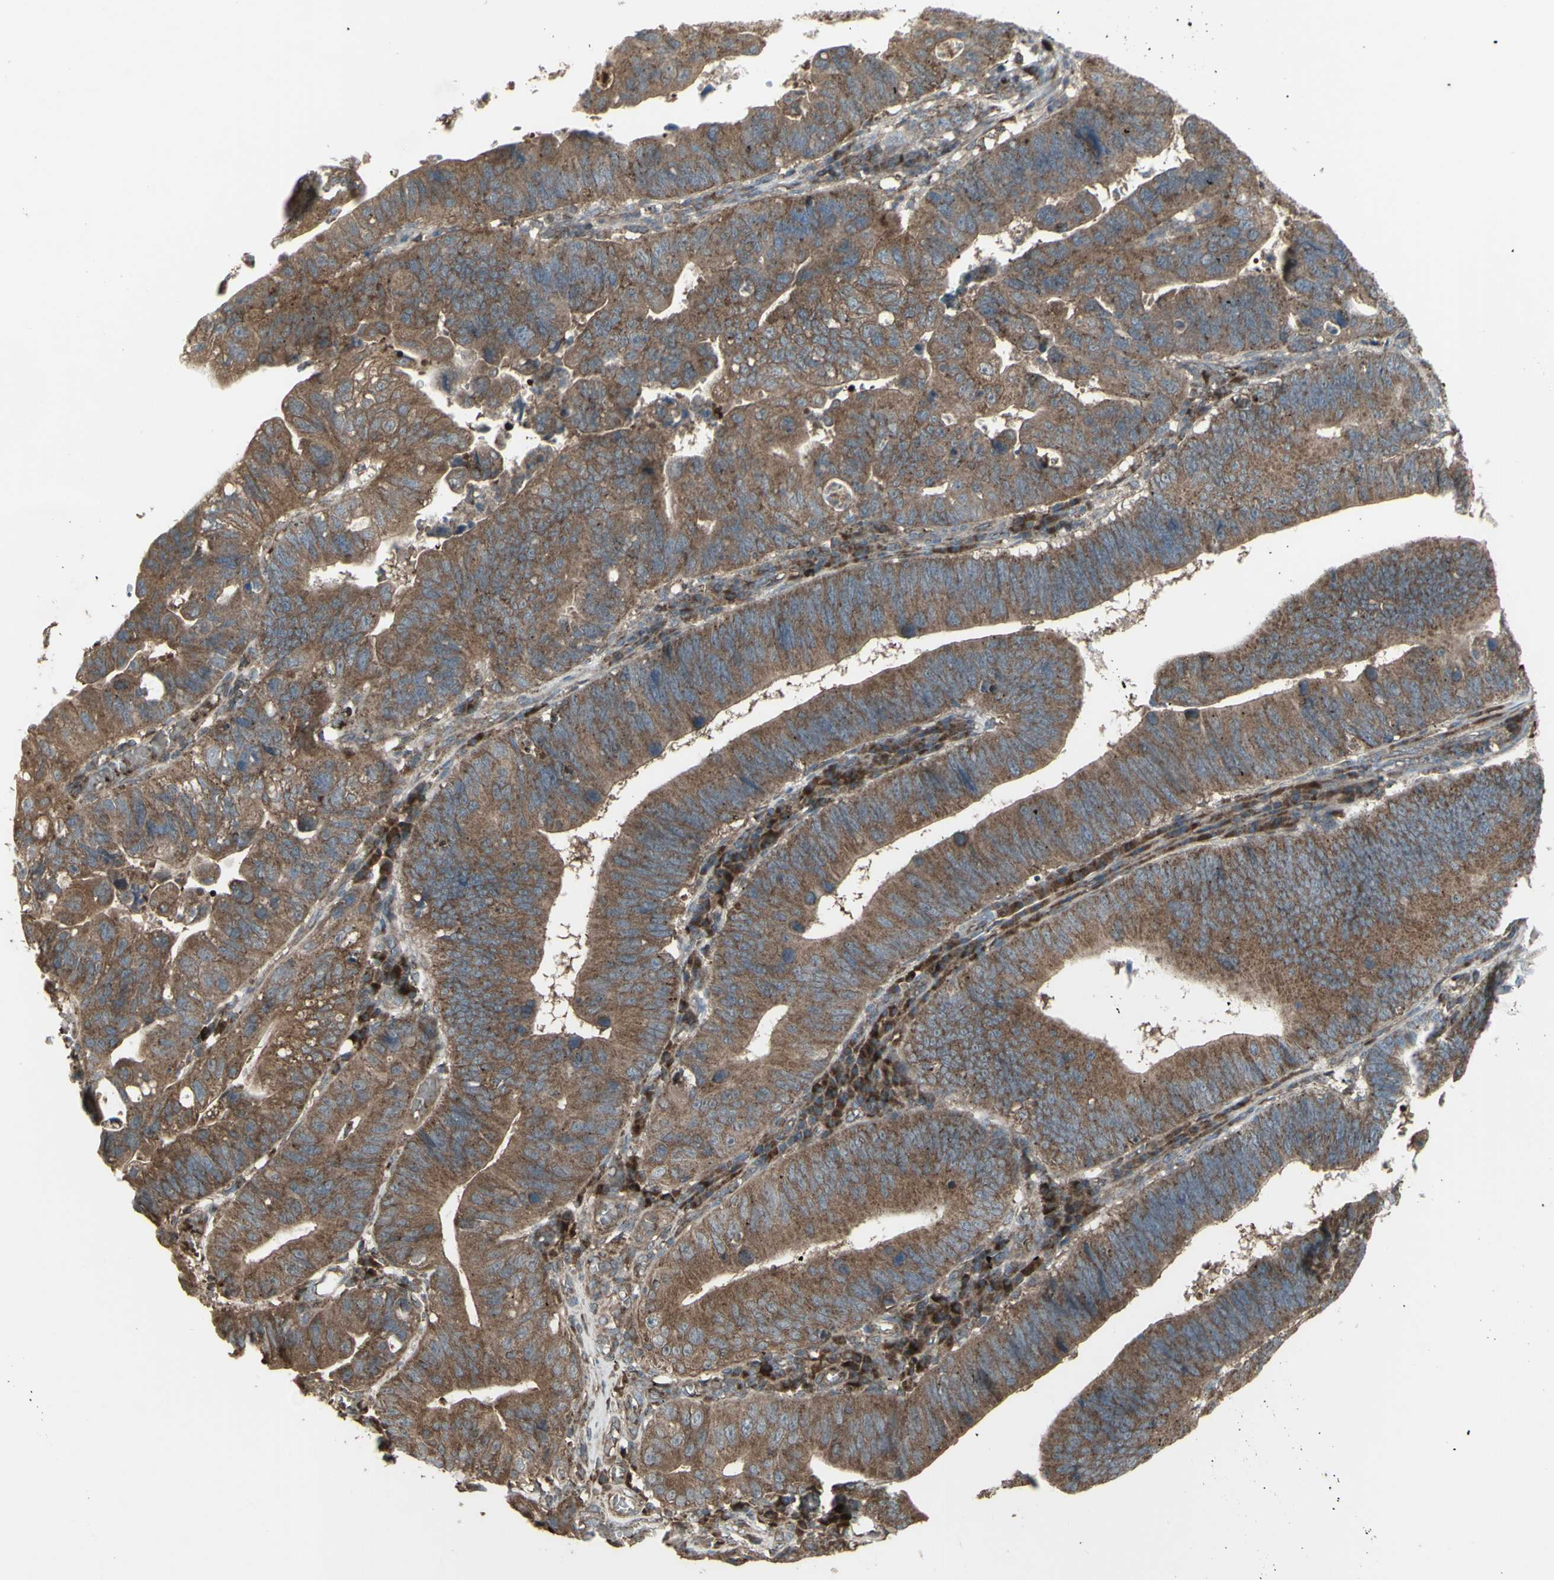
{"staining": {"intensity": "moderate", "quantity": ">75%", "location": "cytoplasmic/membranous"}, "tissue": "stomach cancer", "cell_type": "Tumor cells", "image_type": "cancer", "snomed": [{"axis": "morphology", "description": "Adenocarcinoma, NOS"}, {"axis": "topography", "description": "Stomach"}], "caption": "Human adenocarcinoma (stomach) stained for a protein (brown) demonstrates moderate cytoplasmic/membranous positive positivity in about >75% of tumor cells.", "gene": "SHC1", "patient": {"sex": "male", "age": 59}}